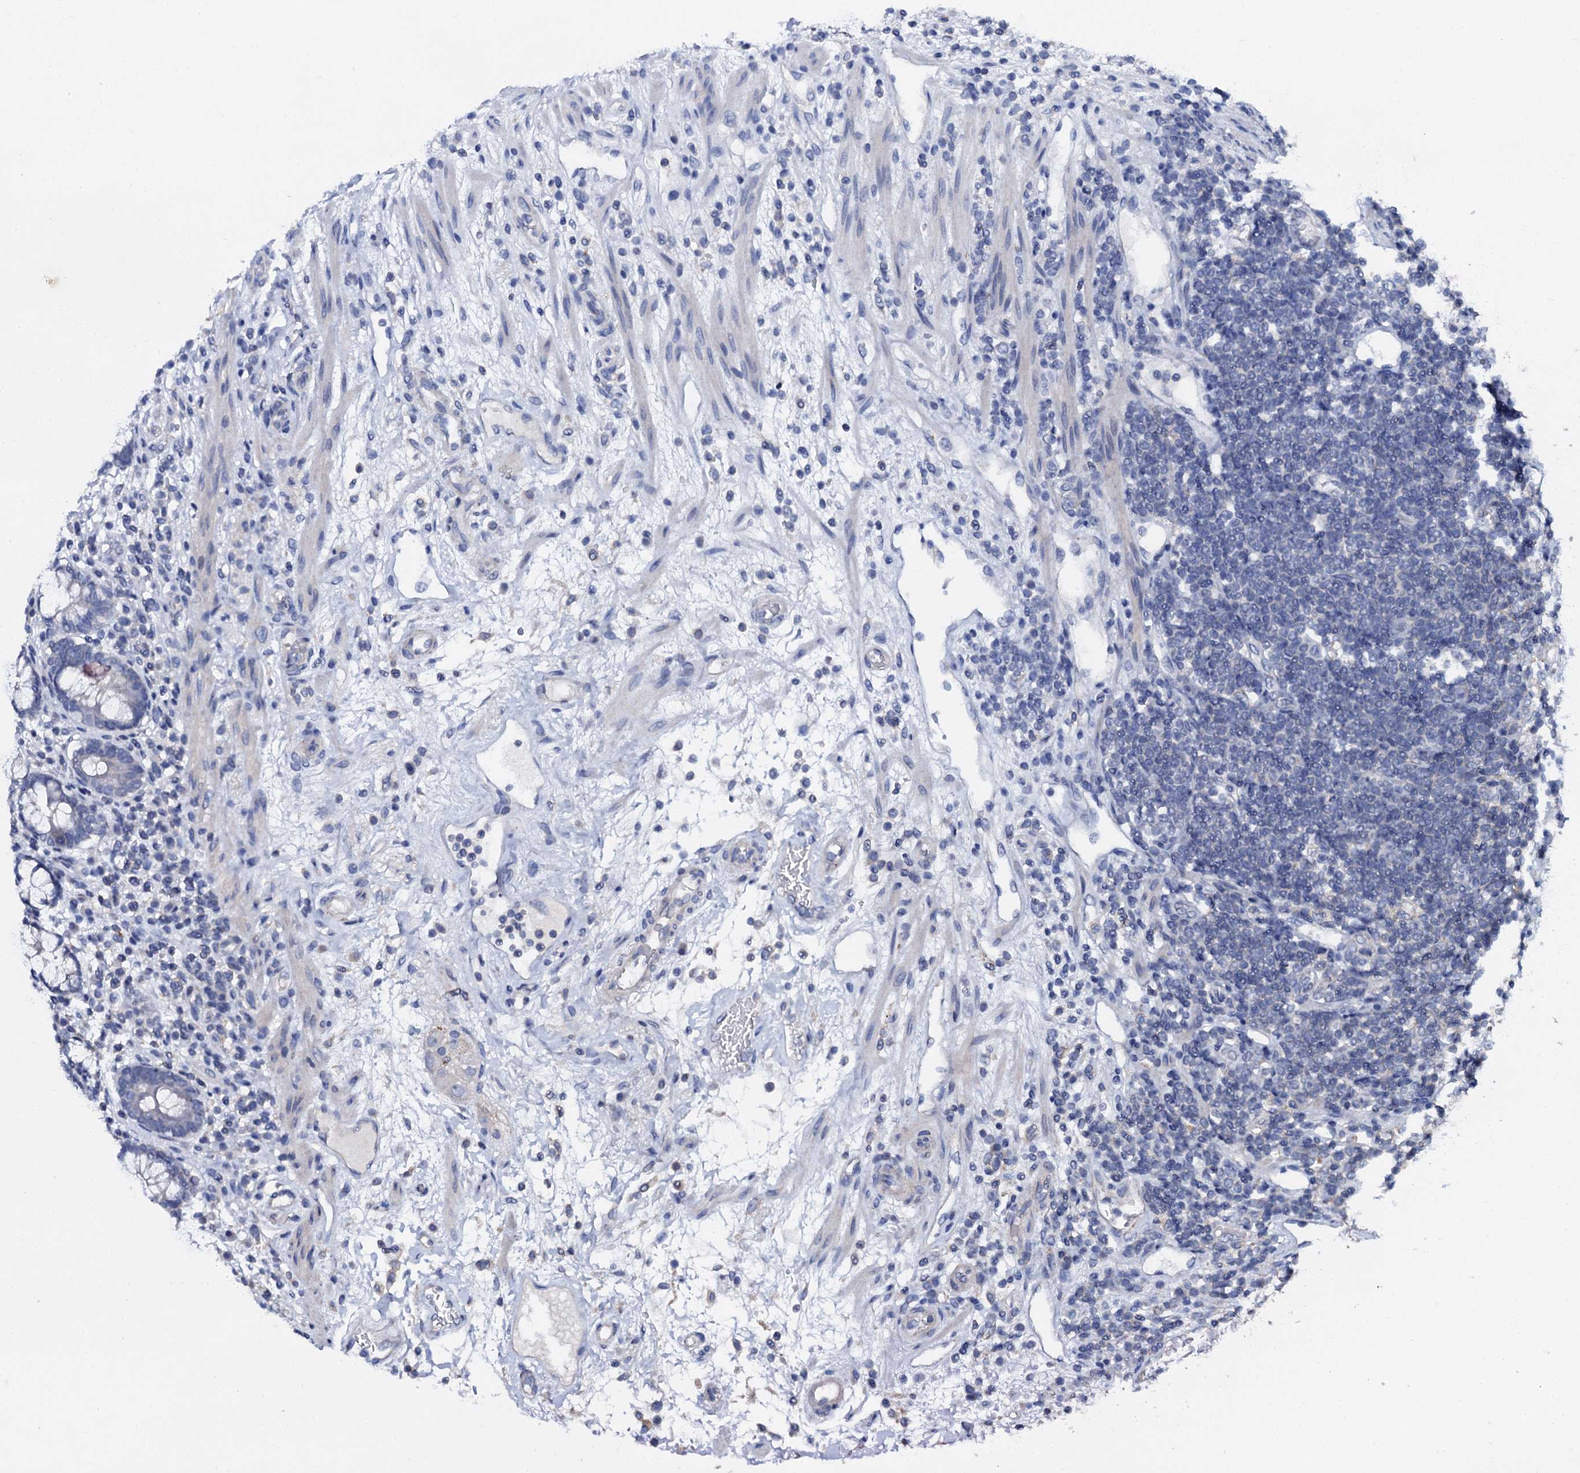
{"staining": {"intensity": "negative", "quantity": "none", "location": "none"}, "tissue": "colon", "cell_type": "Endothelial cells", "image_type": "normal", "snomed": [{"axis": "morphology", "description": "Normal tissue, NOS"}, {"axis": "topography", "description": "Colon"}], "caption": "Endothelial cells show no significant protein positivity in normal colon. Brightfield microscopy of immunohistochemistry stained with DAB (3,3'-diaminobenzidine) (brown) and hematoxylin (blue), captured at high magnification.", "gene": "SLC37A4", "patient": {"sex": "female", "age": 79}}